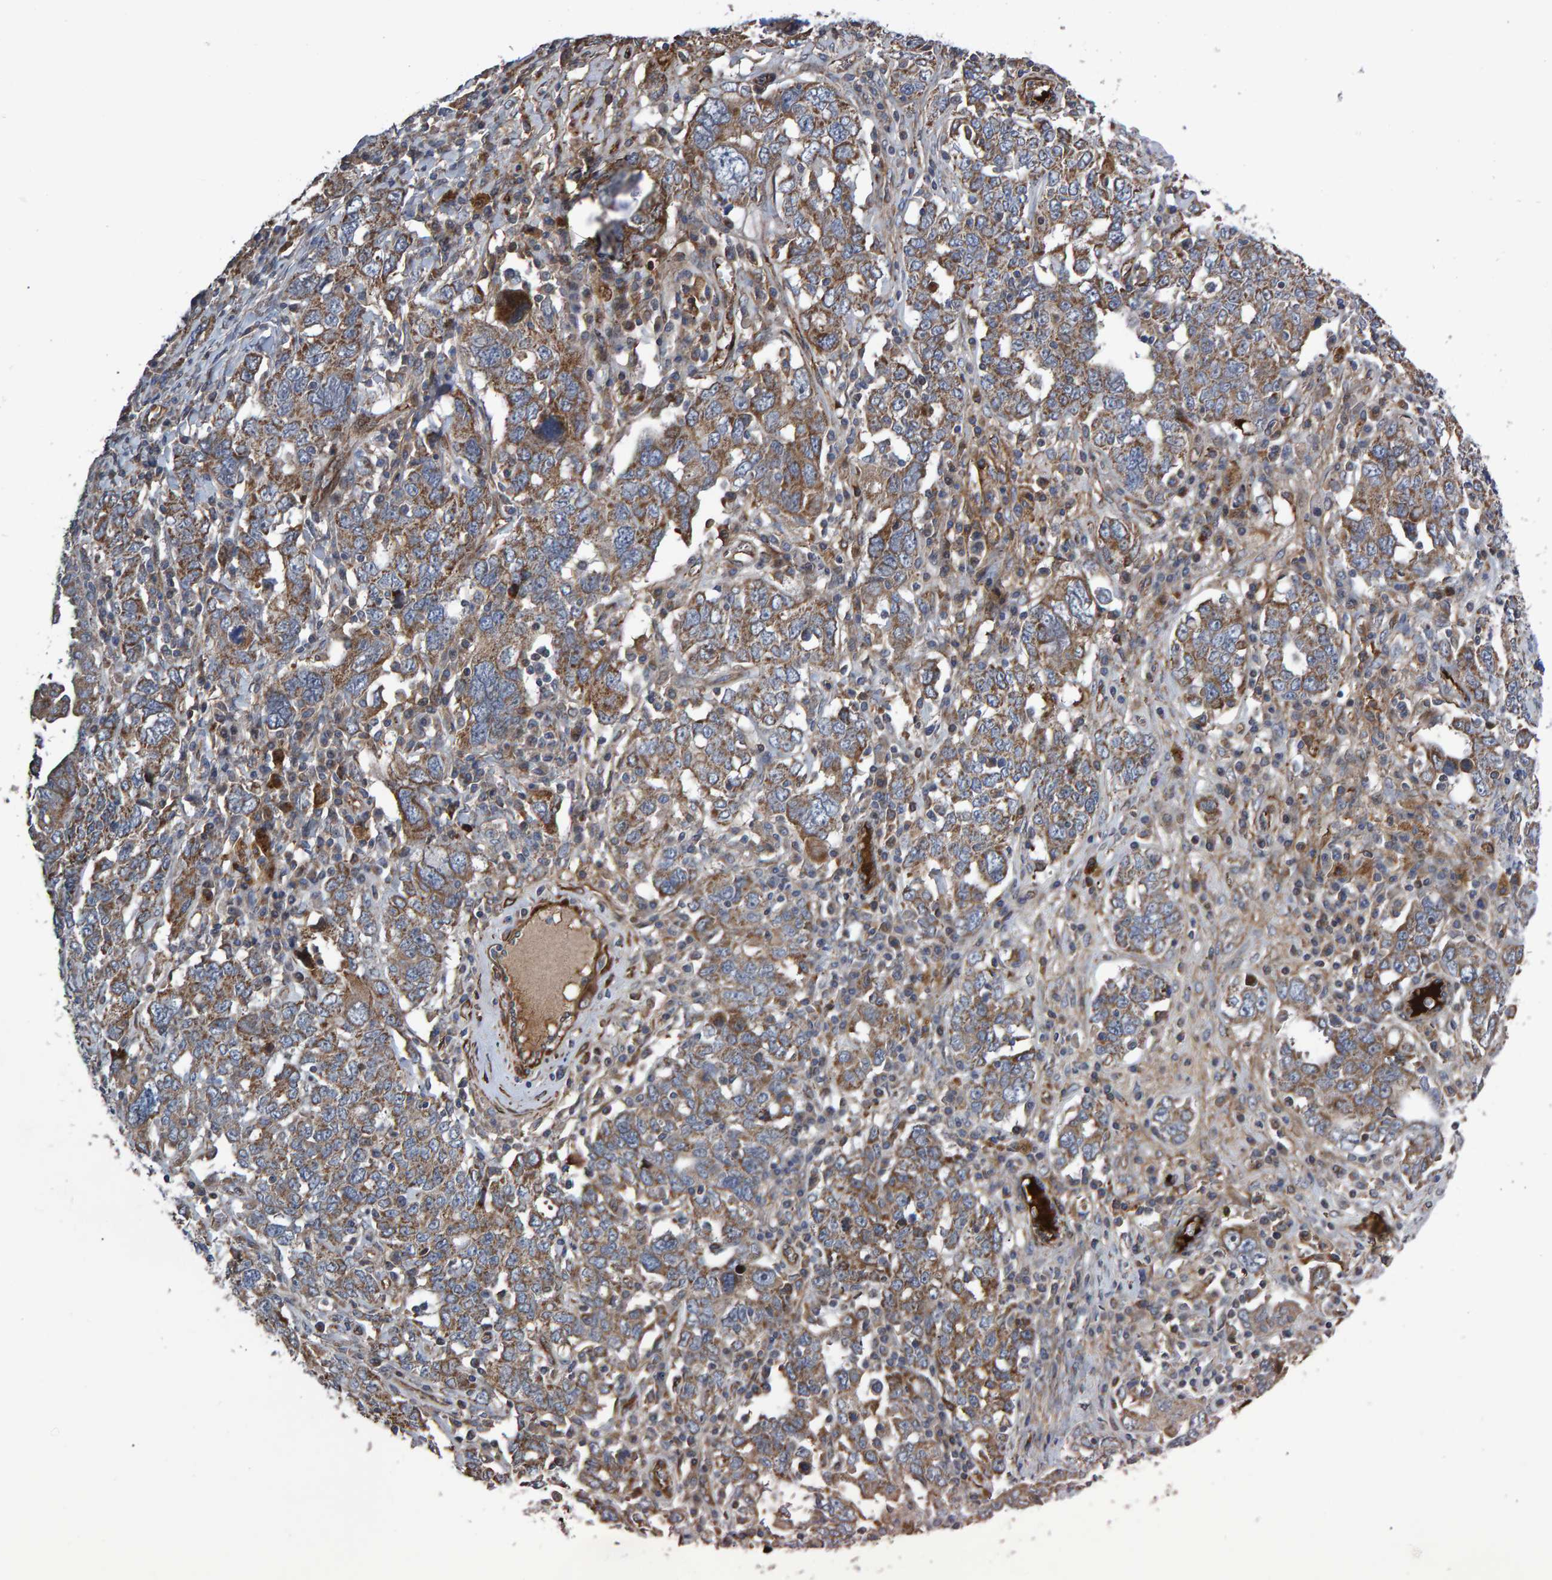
{"staining": {"intensity": "moderate", "quantity": ">75%", "location": "cytoplasmic/membranous"}, "tissue": "ovarian cancer", "cell_type": "Tumor cells", "image_type": "cancer", "snomed": [{"axis": "morphology", "description": "Carcinoma, endometroid"}, {"axis": "topography", "description": "Ovary"}], "caption": "This is a histology image of IHC staining of ovarian endometroid carcinoma, which shows moderate expression in the cytoplasmic/membranous of tumor cells.", "gene": "SLIT2", "patient": {"sex": "female", "age": 62}}